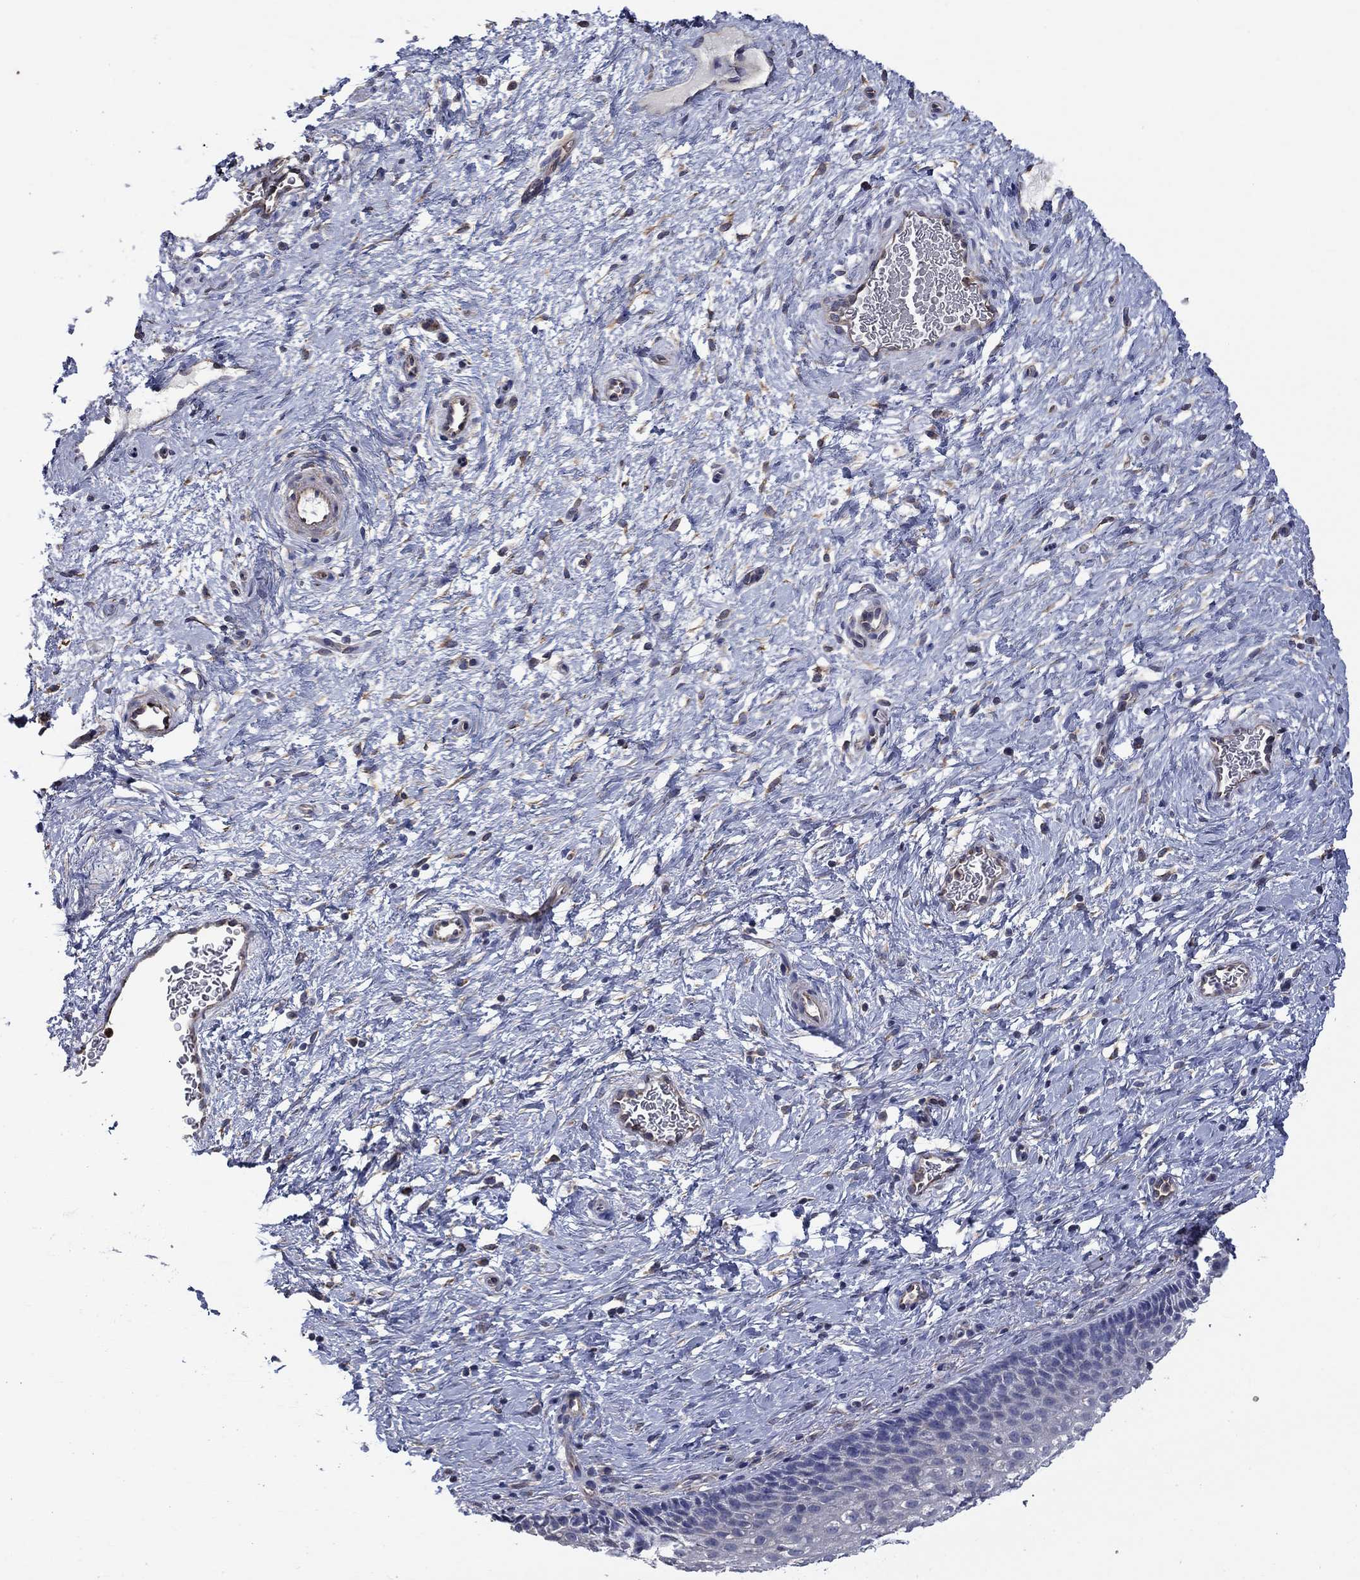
{"staining": {"intensity": "negative", "quantity": "none", "location": "none"}, "tissue": "cervix", "cell_type": "Glandular cells", "image_type": "normal", "snomed": [{"axis": "morphology", "description": "Normal tissue, NOS"}, {"axis": "topography", "description": "Cervix"}], "caption": "An image of human cervix is negative for staining in glandular cells. (Immunohistochemistry (ihc), brightfield microscopy, high magnification).", "gene": "CAMKK2", "patient": {"sex": "female", "age": 34}}